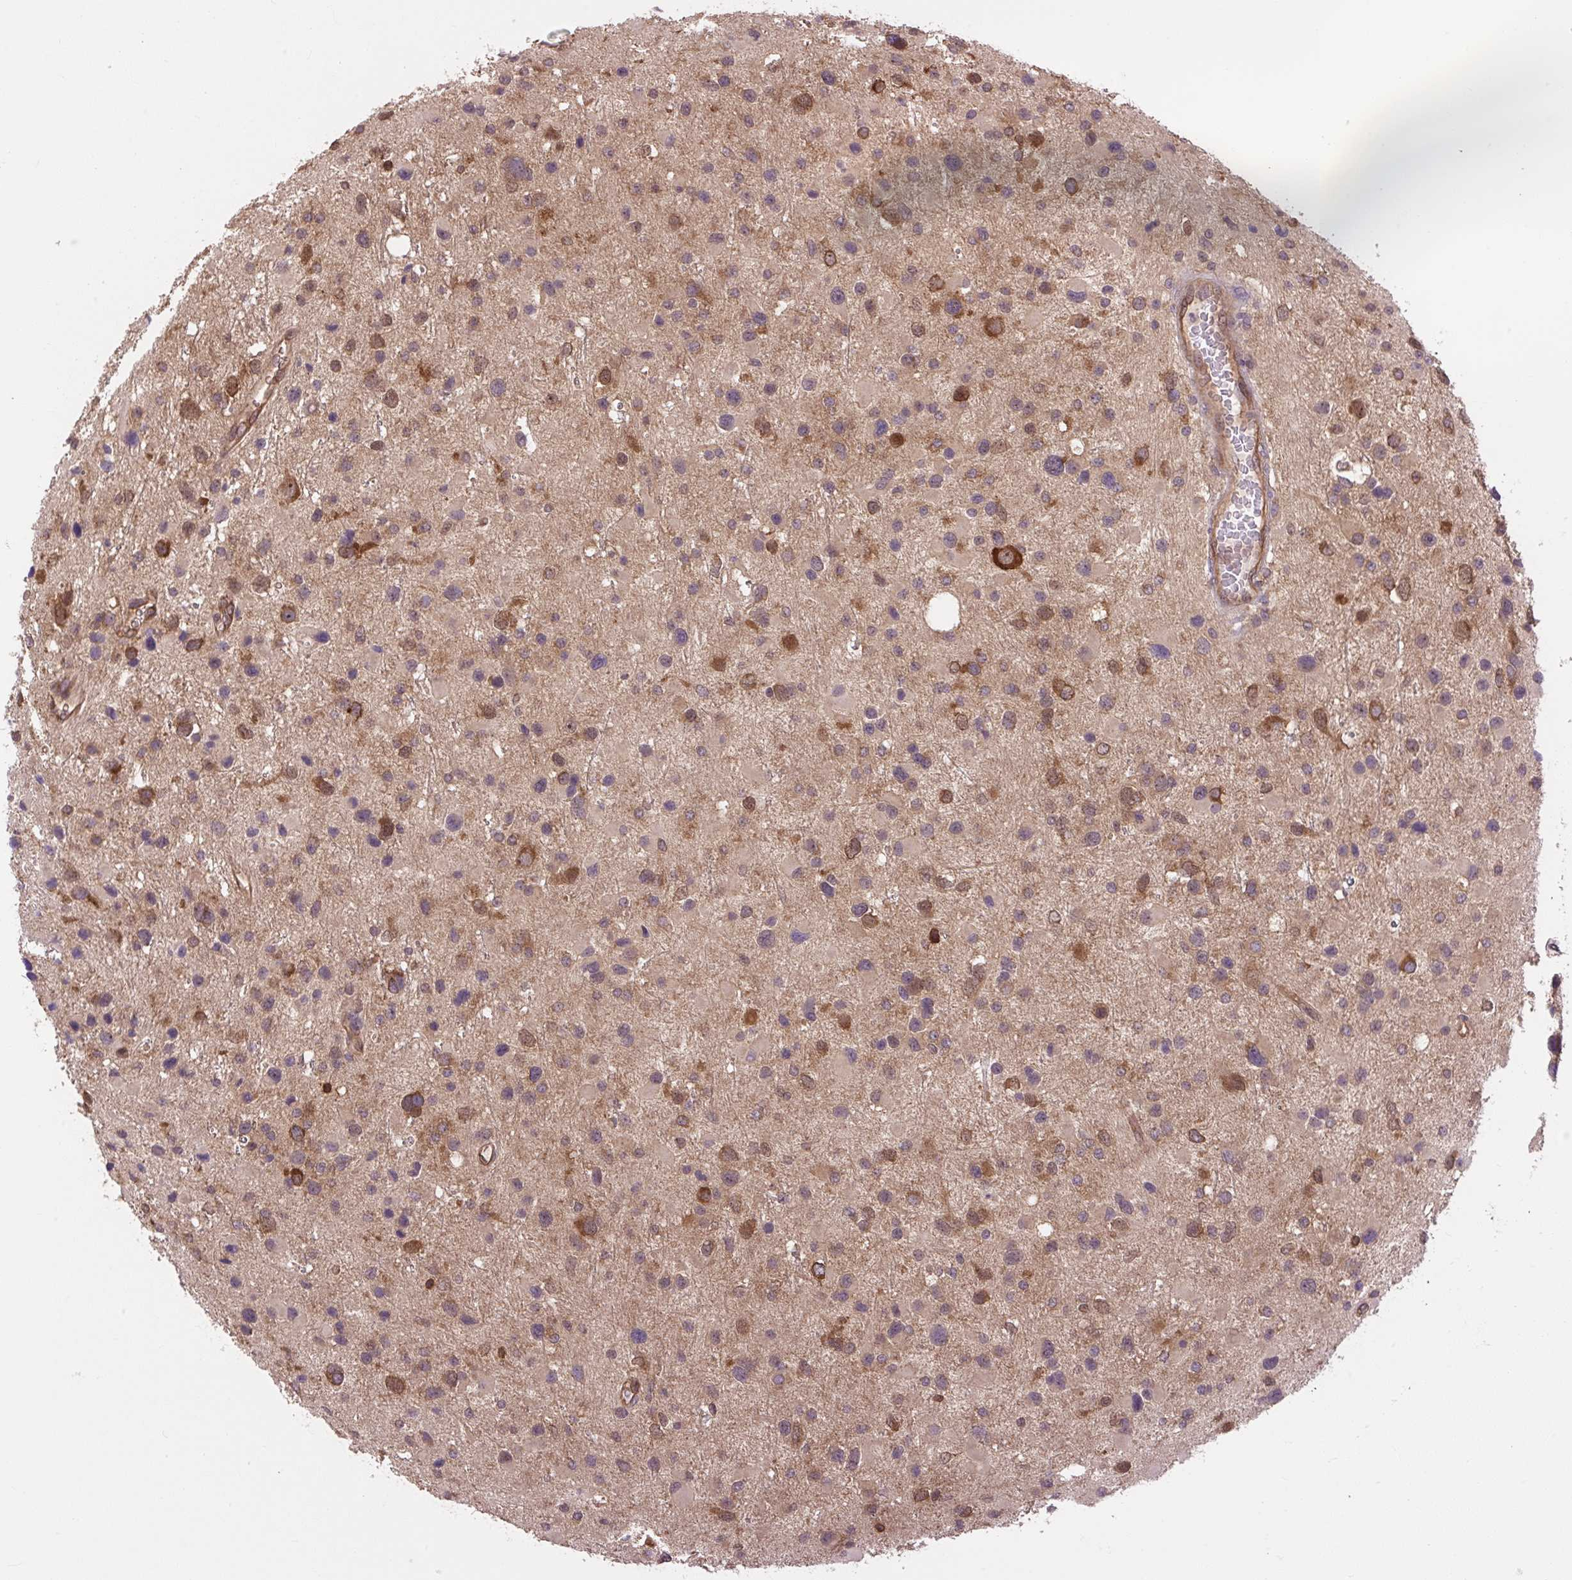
{"staining": {"intensity": "moderate", "quantity": "<25%", "location": "cytoplasmic/membranous"}, "tissue": "glioma", "cell_type": "Tumor cells", "image_type": "cancer", "snomed": [{"axis": "morphology", "description": "Glioma, malignant, Low grade"}, {"axis": "topography", "description": "Brain"}], "caption": "Protein expression analysis of malignant low-grade glioma demonstrates moderate cytoplasmic/membranous positivity in about <25% of tumor cells.", "gene": "PLCG1", "patient": {"sex": "female", "age": 32}}